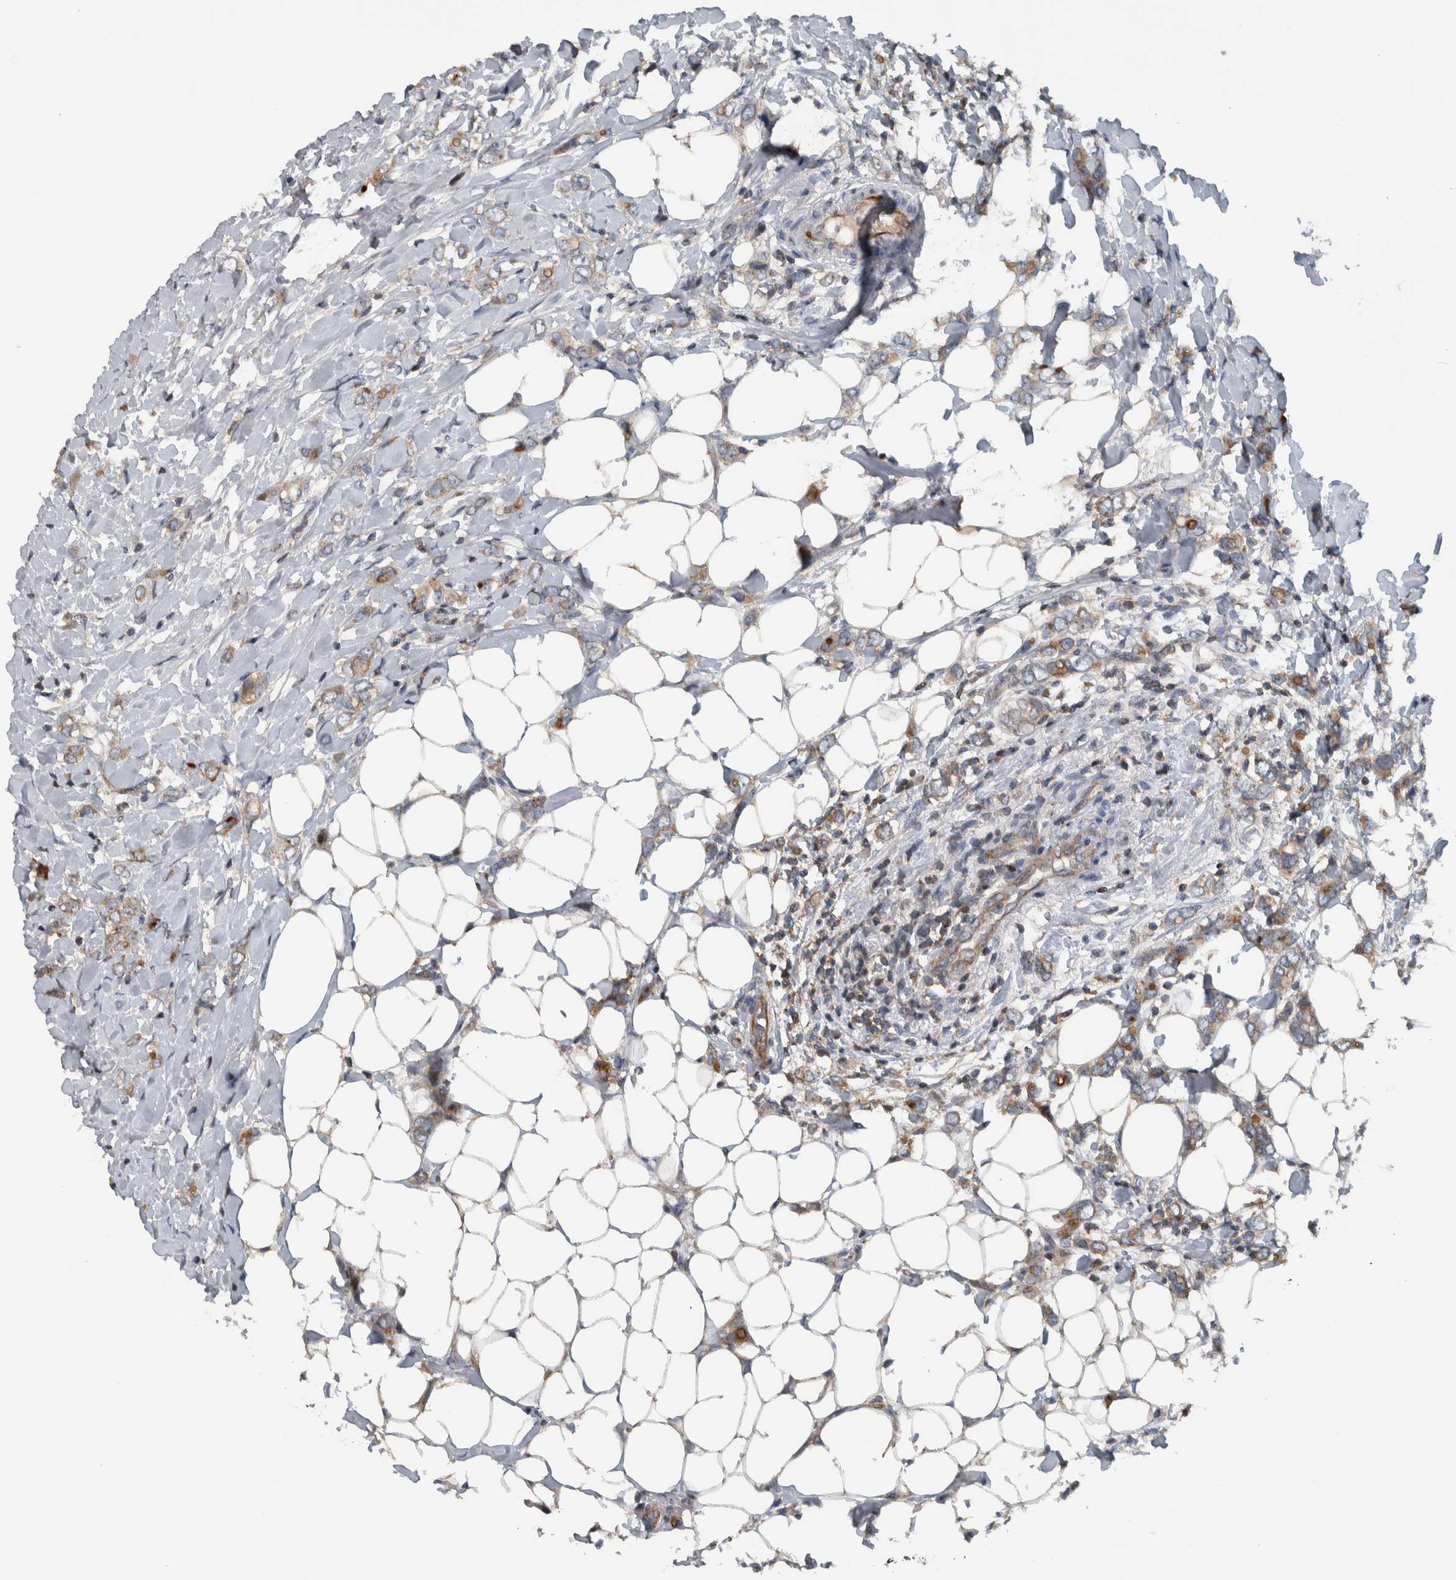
{"staining": {"intensity": "weak", "quantity": ">75%", "location": "cytoplasmic/membranous"}, "tissue": "breast cancer", "cell_type": "Tumor cells", "image_type": "cancer", "snomed": [{"axis": "morphology", "description": "Normal tissue, NOS"}, {"axis": "morphology", "description": "Lobular carcinoma"}, {"axis": "topography", "description": "Breast"}], "caption": "About >75% of tumor cells in human breast cancer demonstrate weak cytoplasmic/membranous protein expression as visualized by brown immunohistochemical staining.", "gene": "BAIAP2L1", "patient": {"sex": "female", "age": 47}}